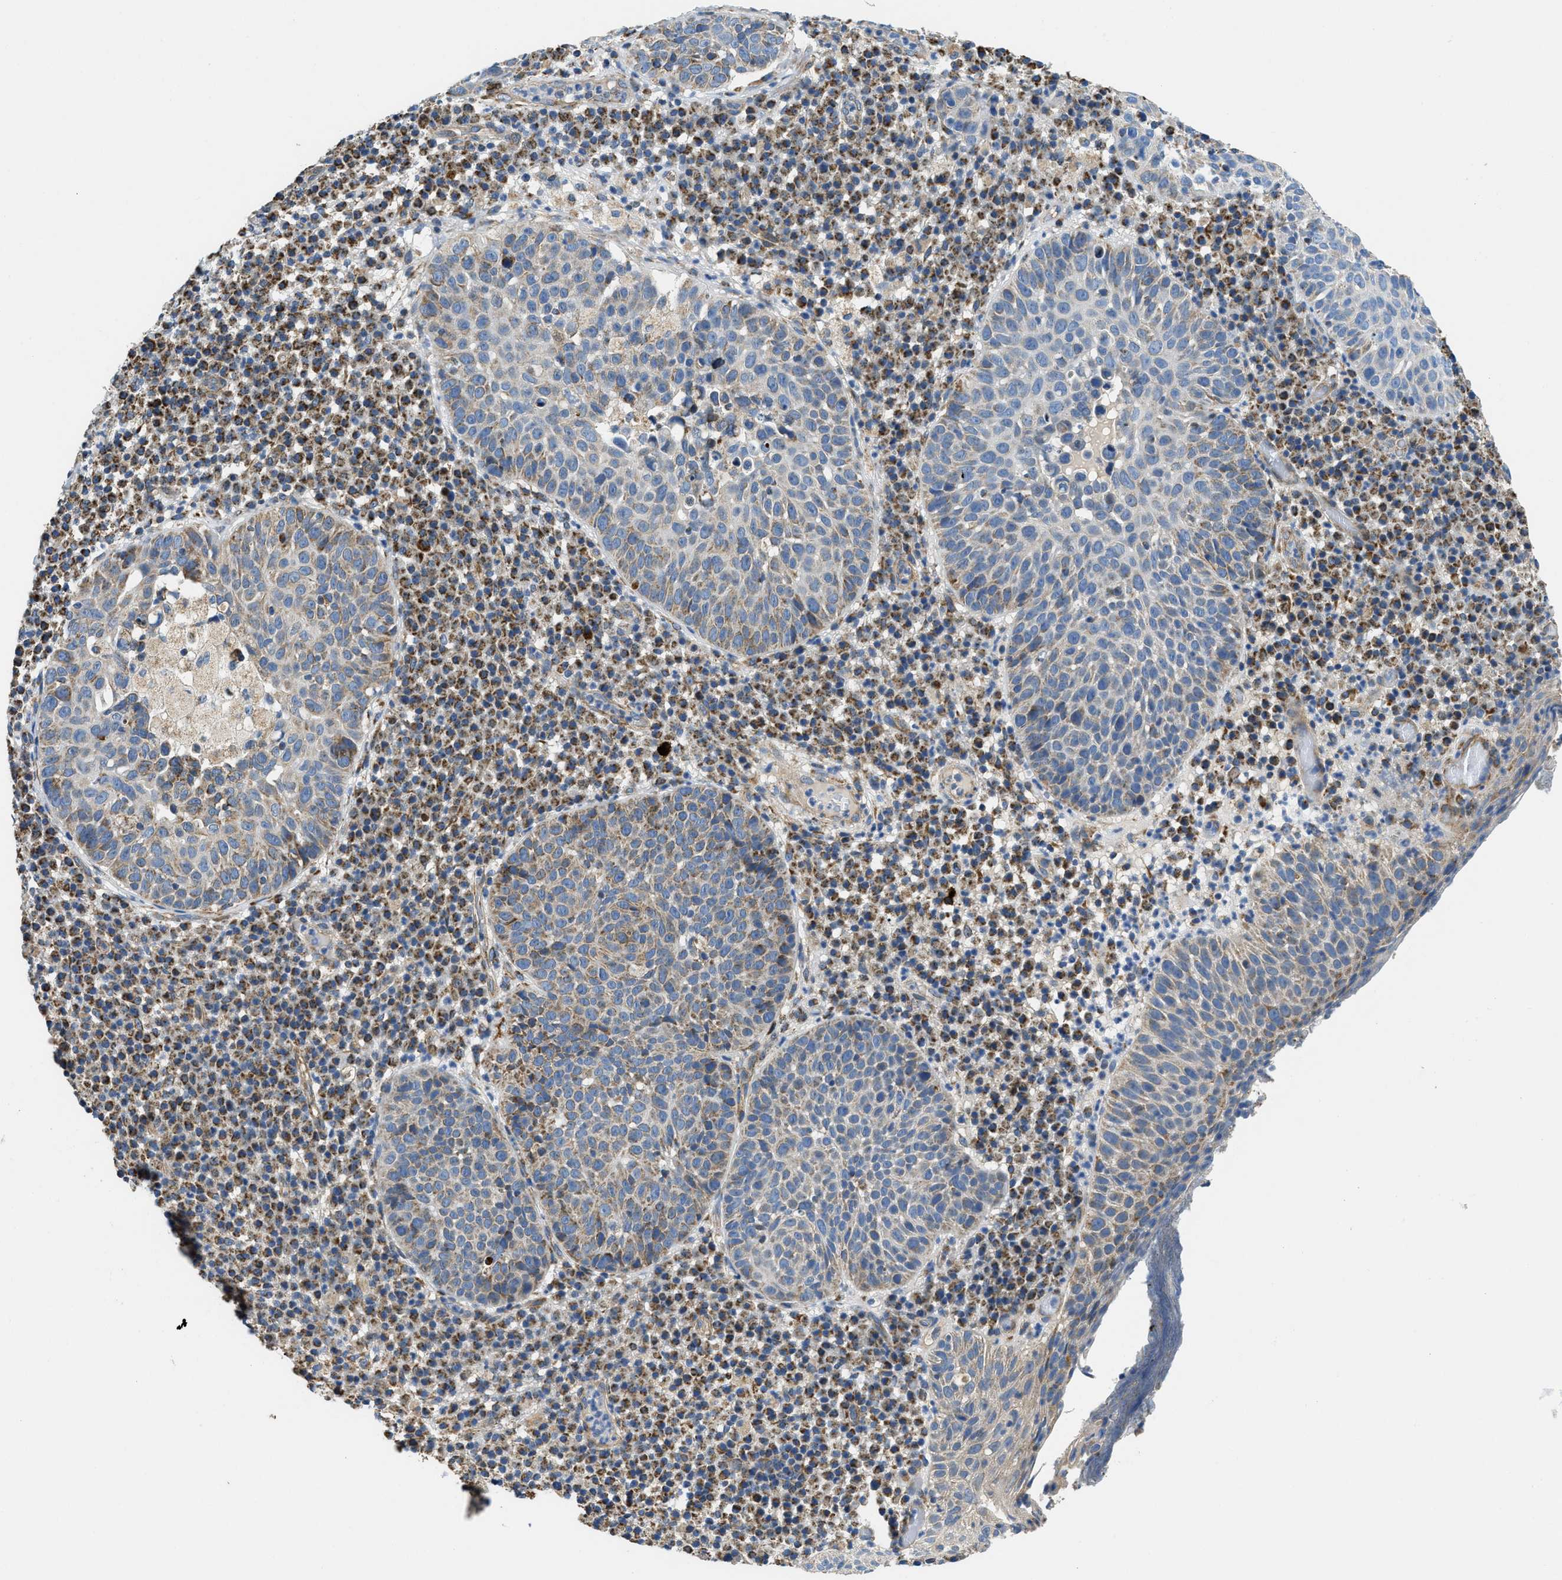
{"staining": {"intensity": "weak", "quantity": "25%-75%", "location": "cytoplasmic/membranous"}, "tissue": "skin cancer", "cell_type": "Tumor cells", "image_type": "cancer", "snomed": [{"axis": "morphology", "description": "Squamous cell carcinoma in situ, NOS"}, {"axis": "morphology", "description": "Squamous cell carcinoma, NOS"}, {"axis": "topography", "description": "Skin"}], "caption": "Approximately 25%-75% of tumor cells in skin cancer demonstrate weak cytoplasmic/membranous protein expression as visualized by brown immunohistochemical staining.", "gene": "STK33", "patient": {"sex": "male", "age": 93}}